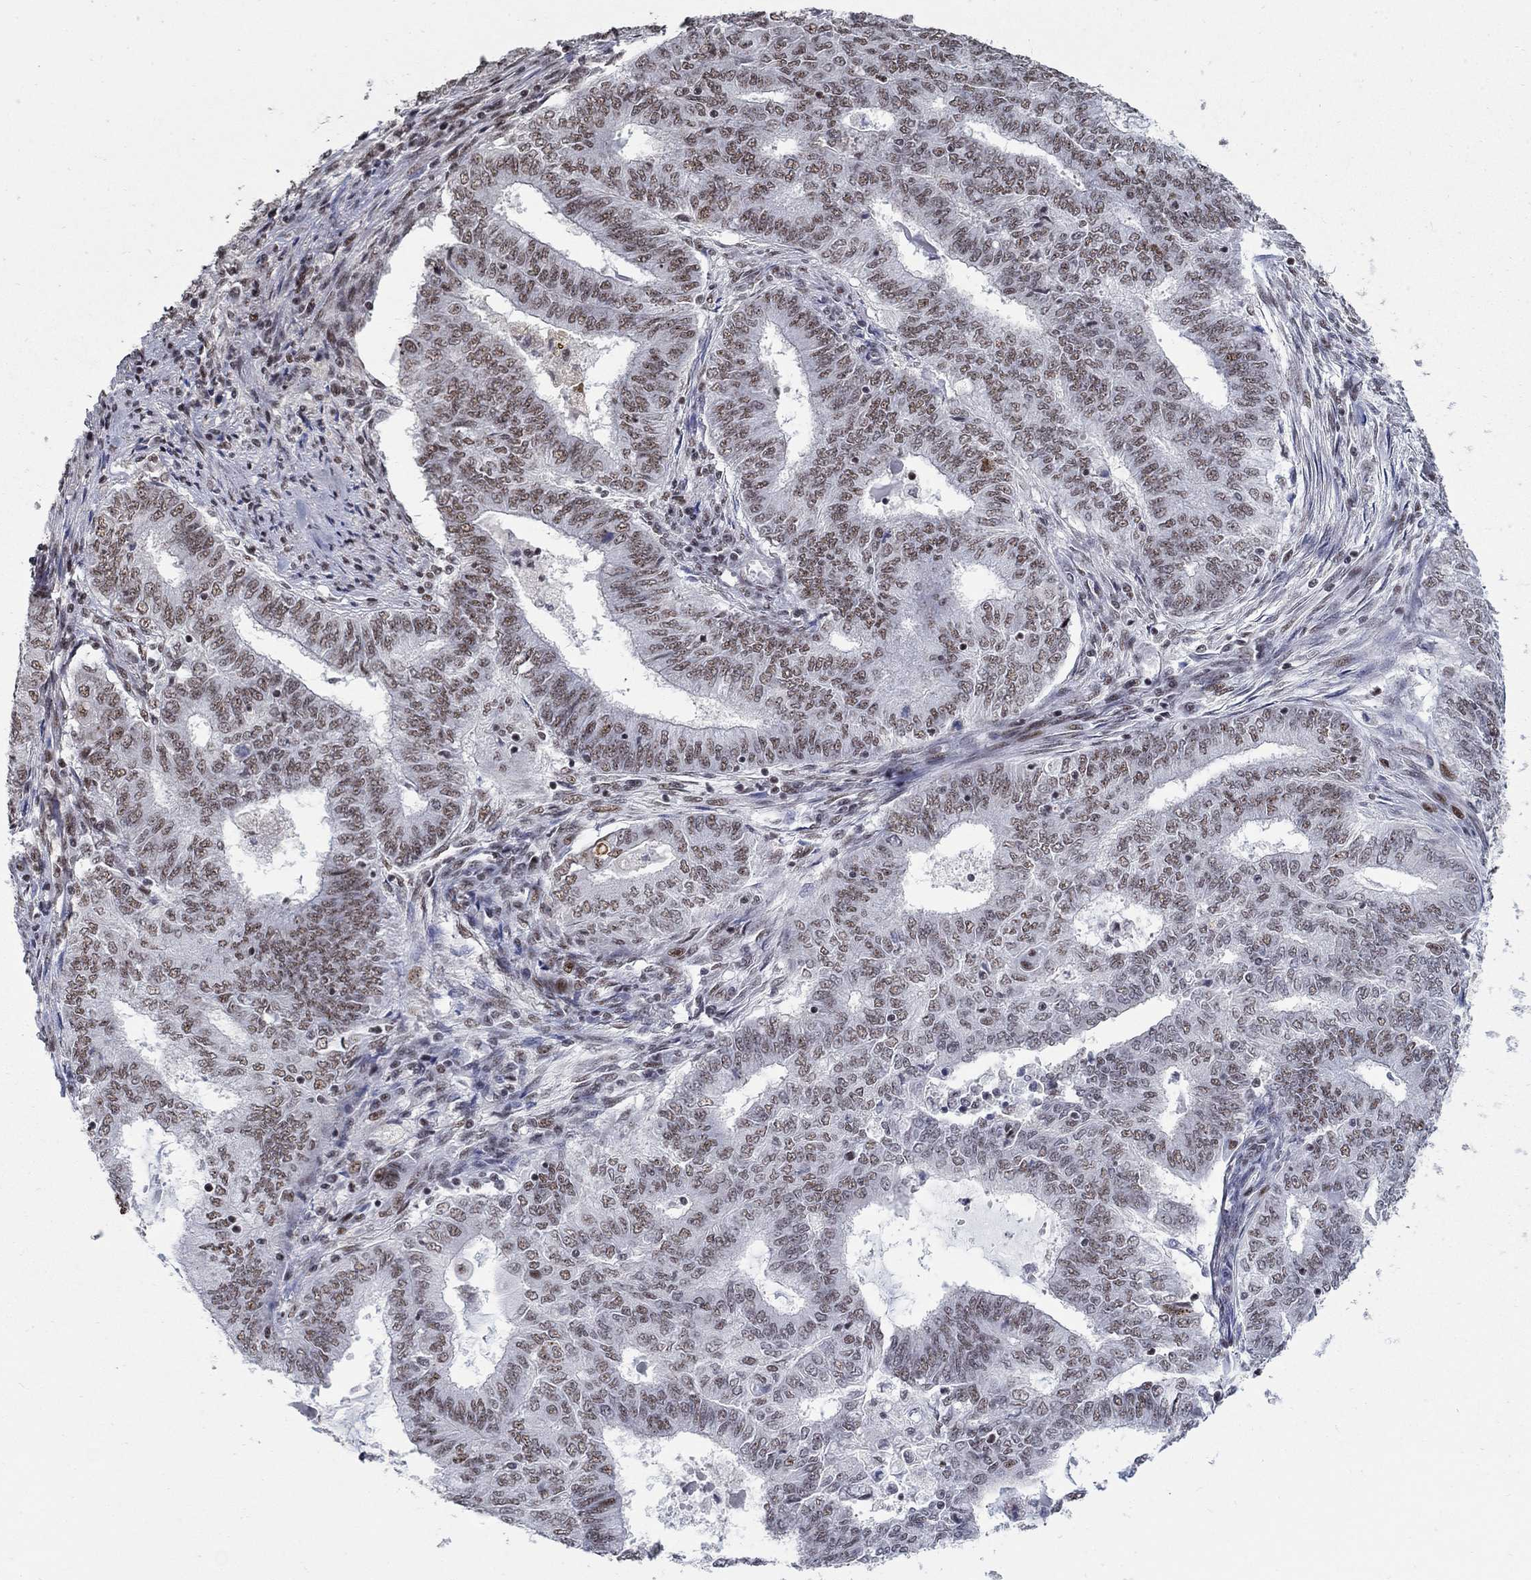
{"staining": {"intensity": "weak", "quantity": "25%-75%", "location": "nuclear"}, "tissue": "endometrial cancer", "cell_type": "Tumor cells", "image_type": "cancer", "snomed": [{"axis": "morphology", "description": "Adenocarcinoma, NOS"}, {"axis": "topography", "description": "Endometrium"}], "caption": "Endometrial cancer (adenocarcinoma) stained with a protein marker demonstrates weak staining in tumor cells.", "gene": "PNISR", "patient": {"sex": "female", "age": 62}}